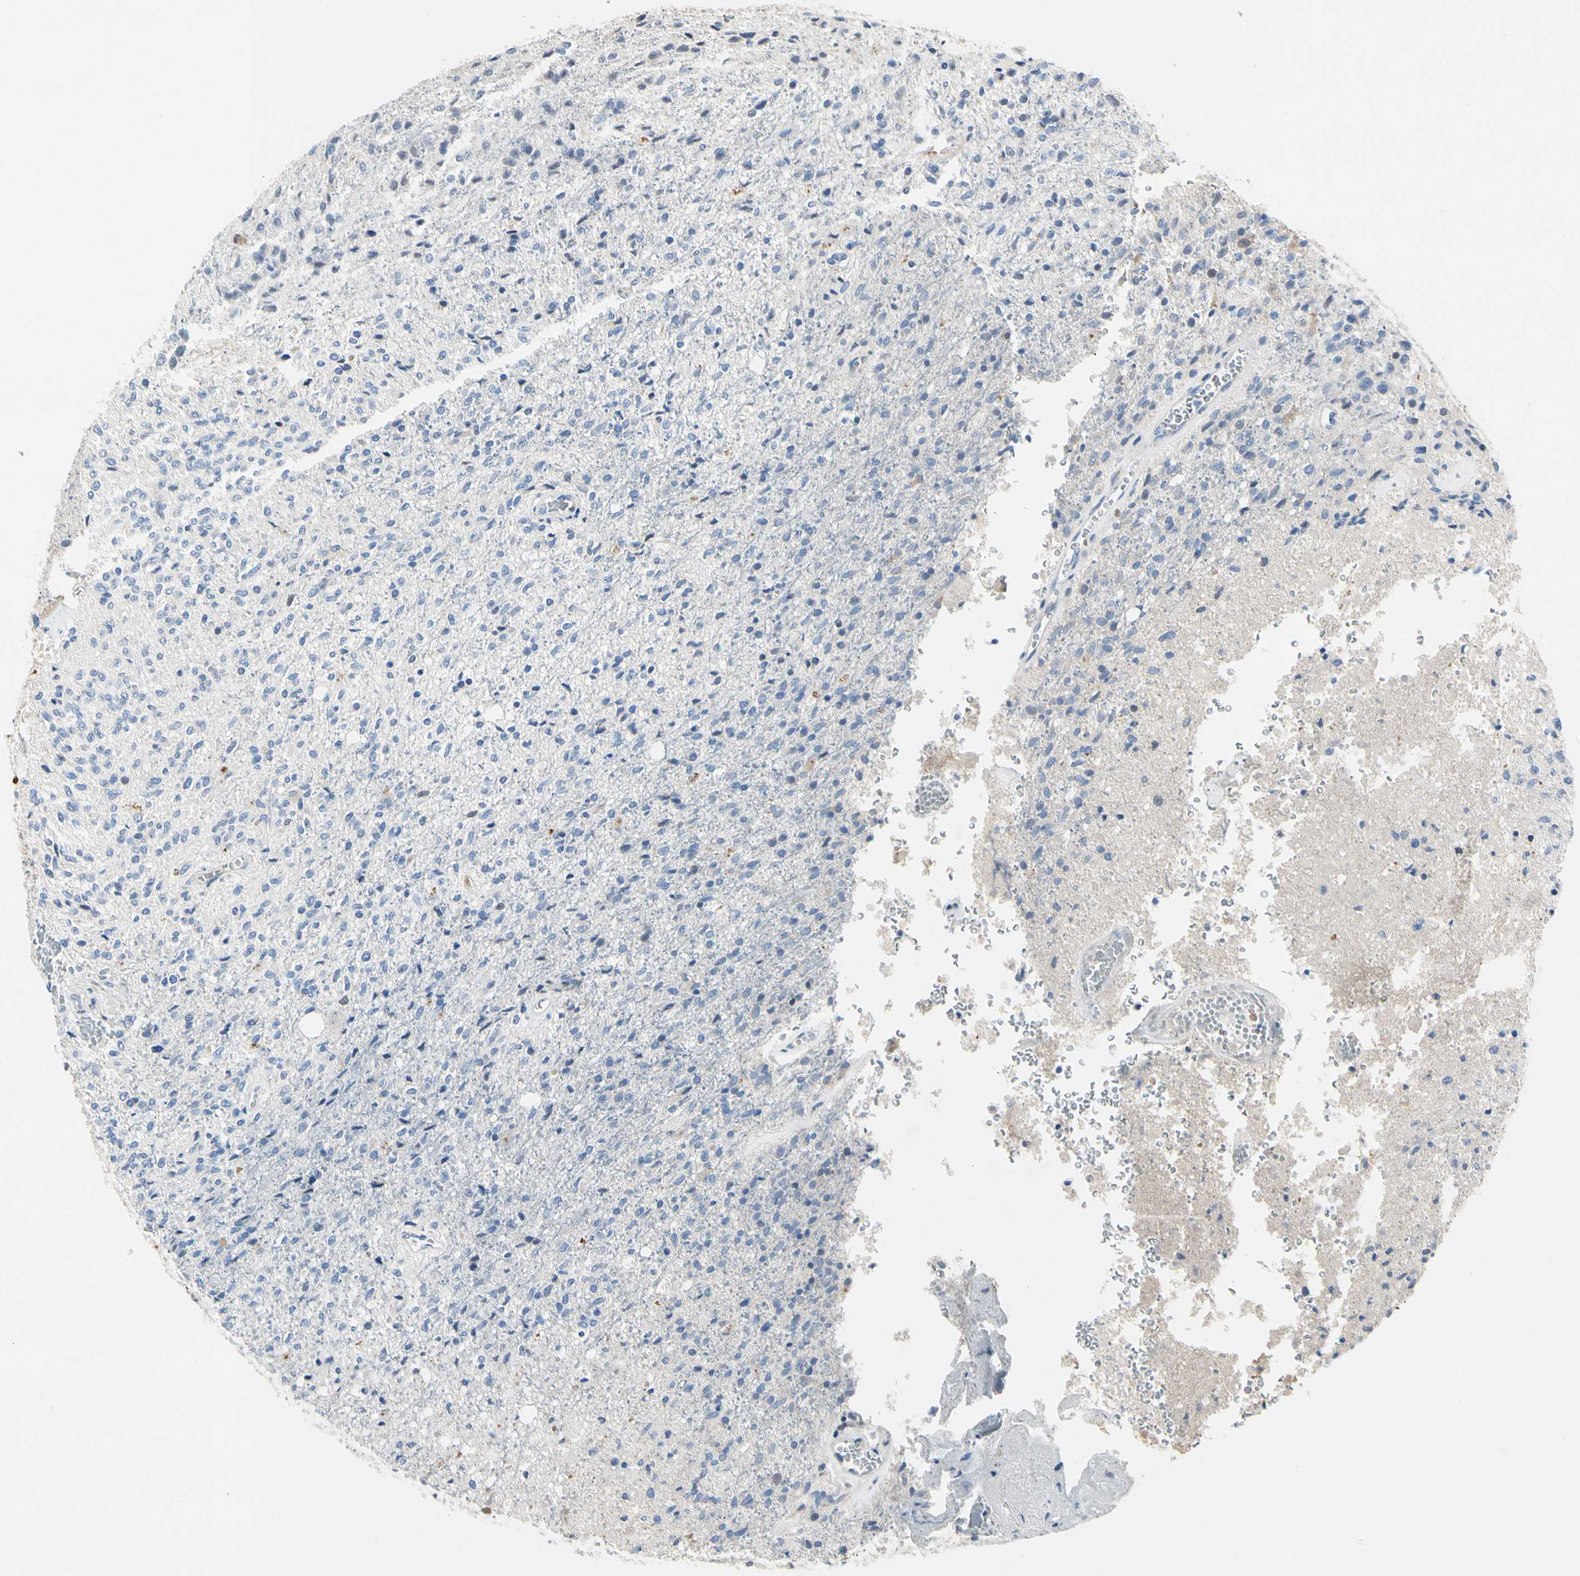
{"staining": {"intensity": "negative", "quantity": "none", "location": "none"}, "tissue": "glioma", "cell_type": "Tumor cells", "image_type": "cancer", "snomed": [{"axis": "morphology", "description": "Normal tissue, NOS"}, {"axis": "morphology", "description": "Glioma, malignant, High grade"}, {"axis": "topography", "description": "Cerebral cortex"}], "caption": "This is a micrograph of immunohistochemistry (IHC) staining of glioma, which shows no staining in tumor cells.", "gene": "ECRG4", "patient": {"sex": "male", "age": 77}}